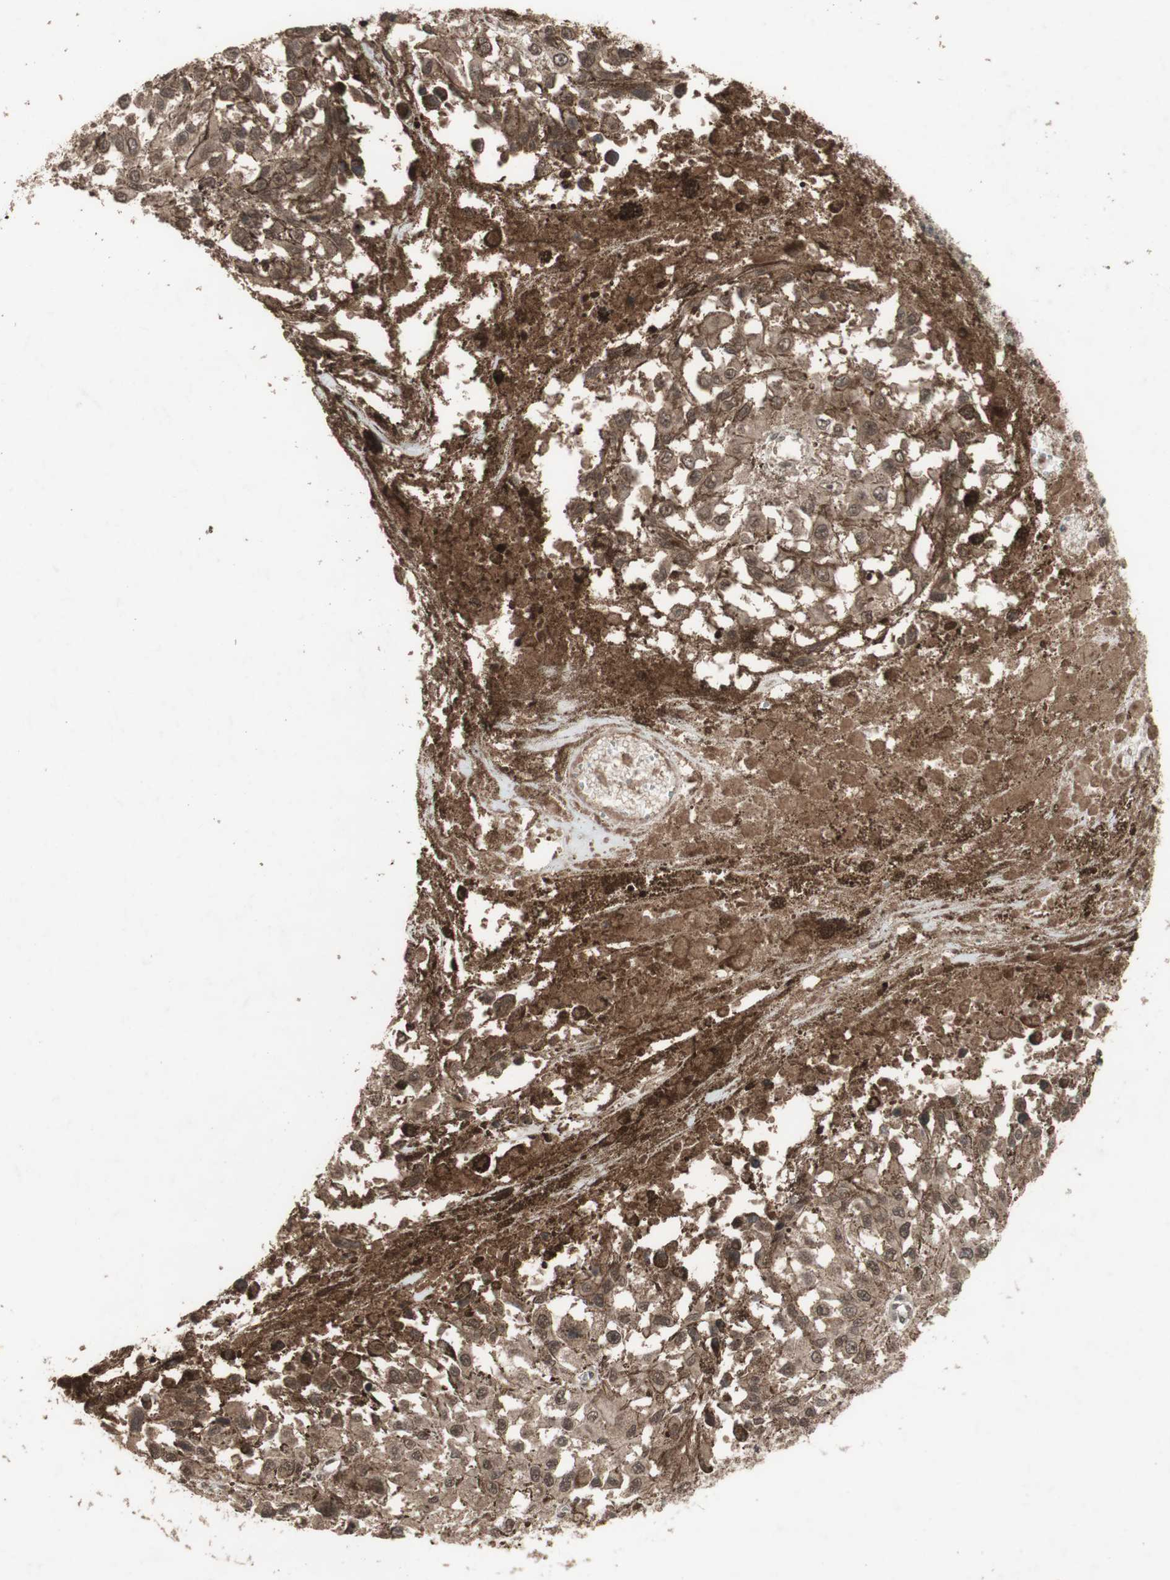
{"staining": {"intensity": "moderate", "quantity": ">75%", "location": "cytoplasmic/membranous,nuclear"}, "tissue": "melanoma", "cell_type": "Tumor cells", "image_type": "cancer", "snomed": [{"axis": "morphology", "description": "Malignant melanoma, Metastatic site"}, {"axis": "topography", "description": "Lymph node"}], "caption": "DAB immunohistochemical staining of human melanoma shows moderate cytoplasmic/membranous and nuclear protein expression in about >75% of tumor cells. The protein of interest is shown in brown color, while the nuclei are stained blue.", "gene": "KANSL1", "patient": {"sex": "male", "age": 59}}